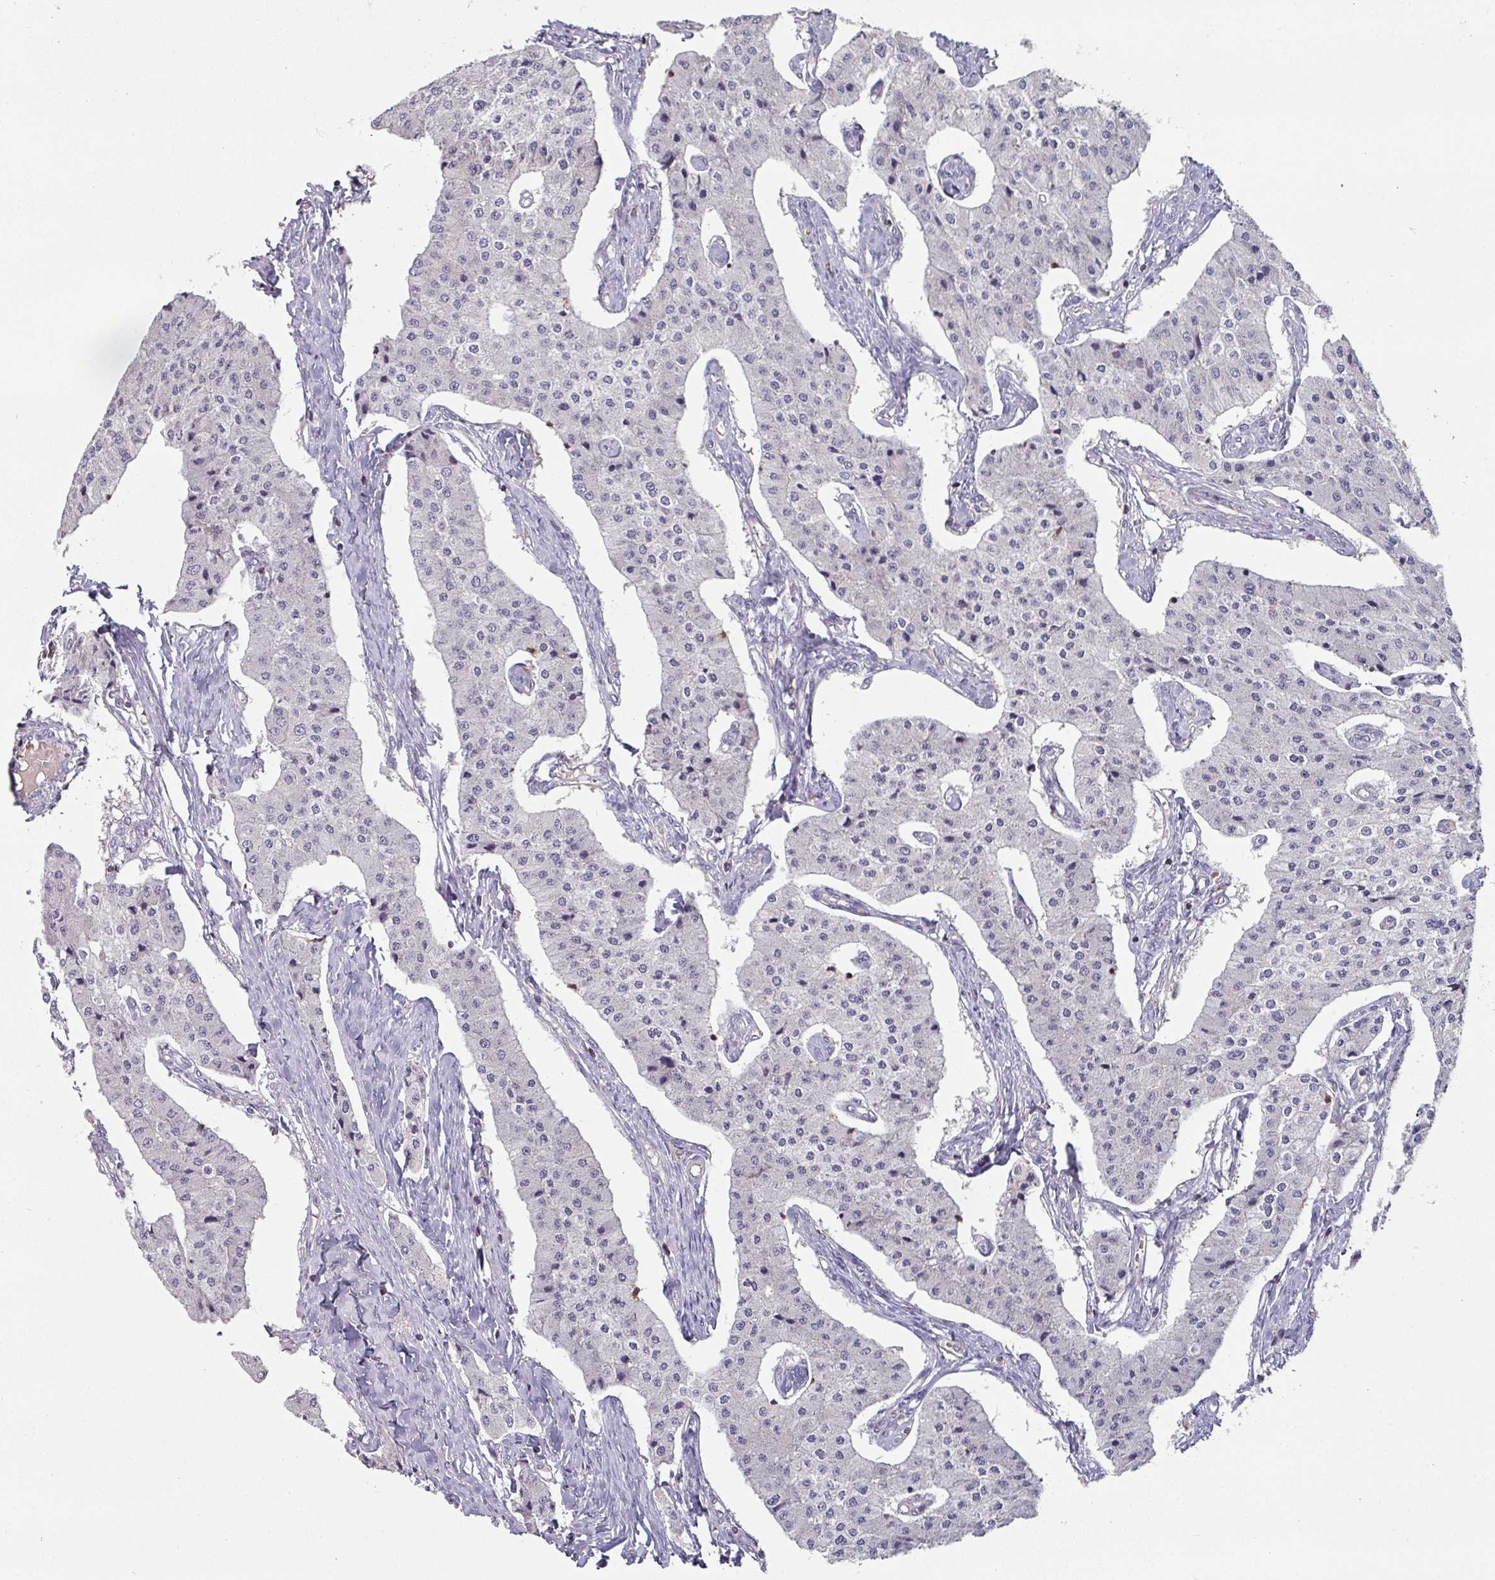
{"staining": {"intensity": "negative", "quantity": "none", "location": "none"}, "tissue": "carcinoid", "cell_type": "Tumor cells", "image_type": "cancer", "snomed": [{"axis": "morphology", "description": "Carcinoid, malignant, NOS"}, {"axis": "topography", "description": "Colon"}], "caption": "Immunohistochemistry of carcinoid (malignant) displays no staining in tumor cells.", "gene": "CD3G", "patient": {"sex": "female", "age": 52}}